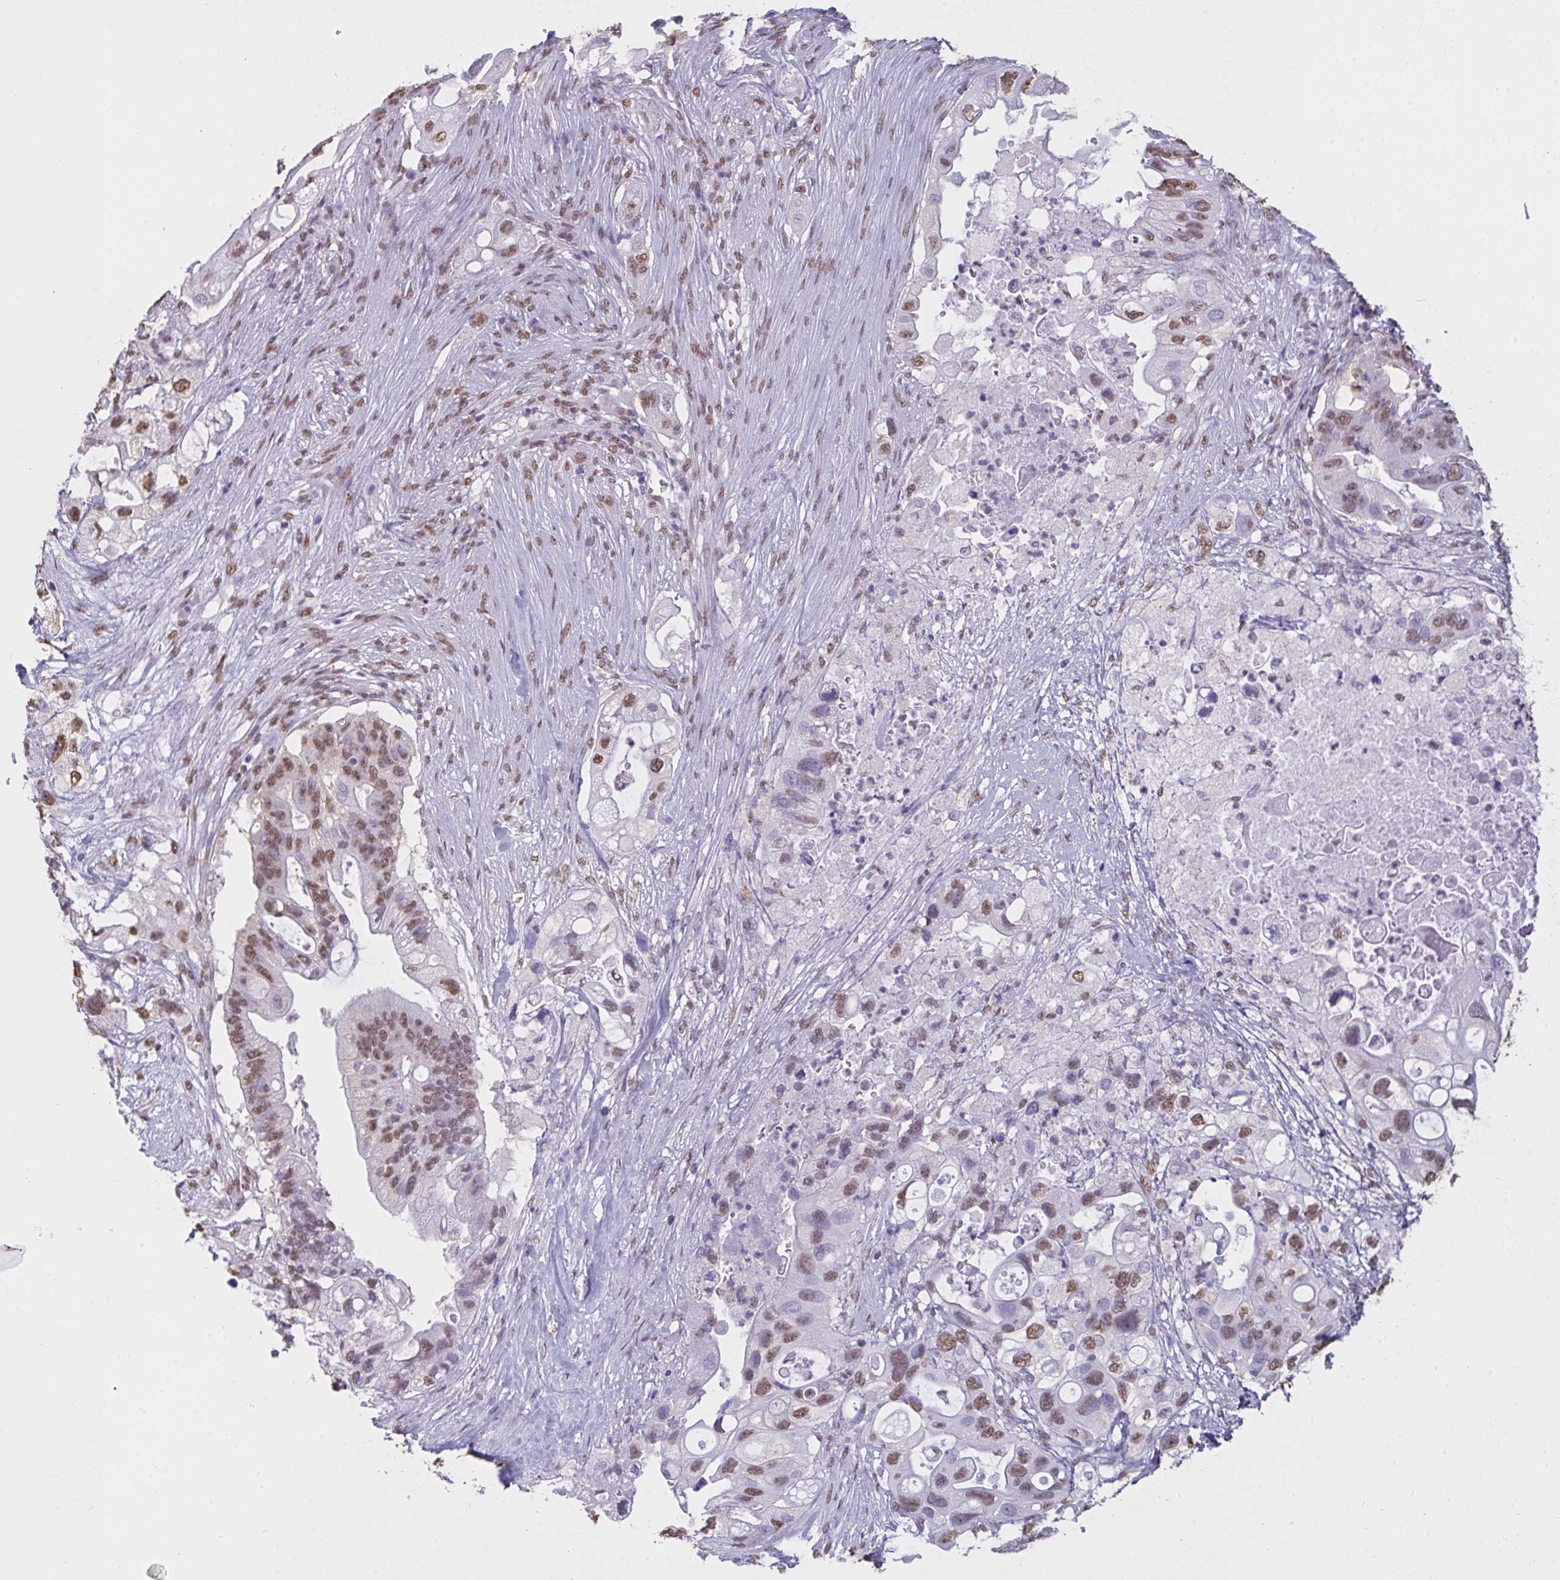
{"staining": {"intensity": "moderate", "quantity": ">75%", "location": "nuclear"}, "tissue": "pancreatic cancer", "cell_type": "Tumor cells", "image_type": "cancer", "snomed": [{"axis": "morphology", "description": "Adenocarcinoma, NOS"}, {"axis": "topography", "description": "Pancreas"}], "caption": "A brown stain highlights moderate nuclear expression of a protein in pancreatic cancer tumor cells. The protein is stained brown, and the nuclei are stained in blue (DAB (3,3'-diaminobenzidine) IHC with brightfield microscopy, high magnification).", "gene": "SEMA6B", "patient": {"sex": "female", "age": 72}}